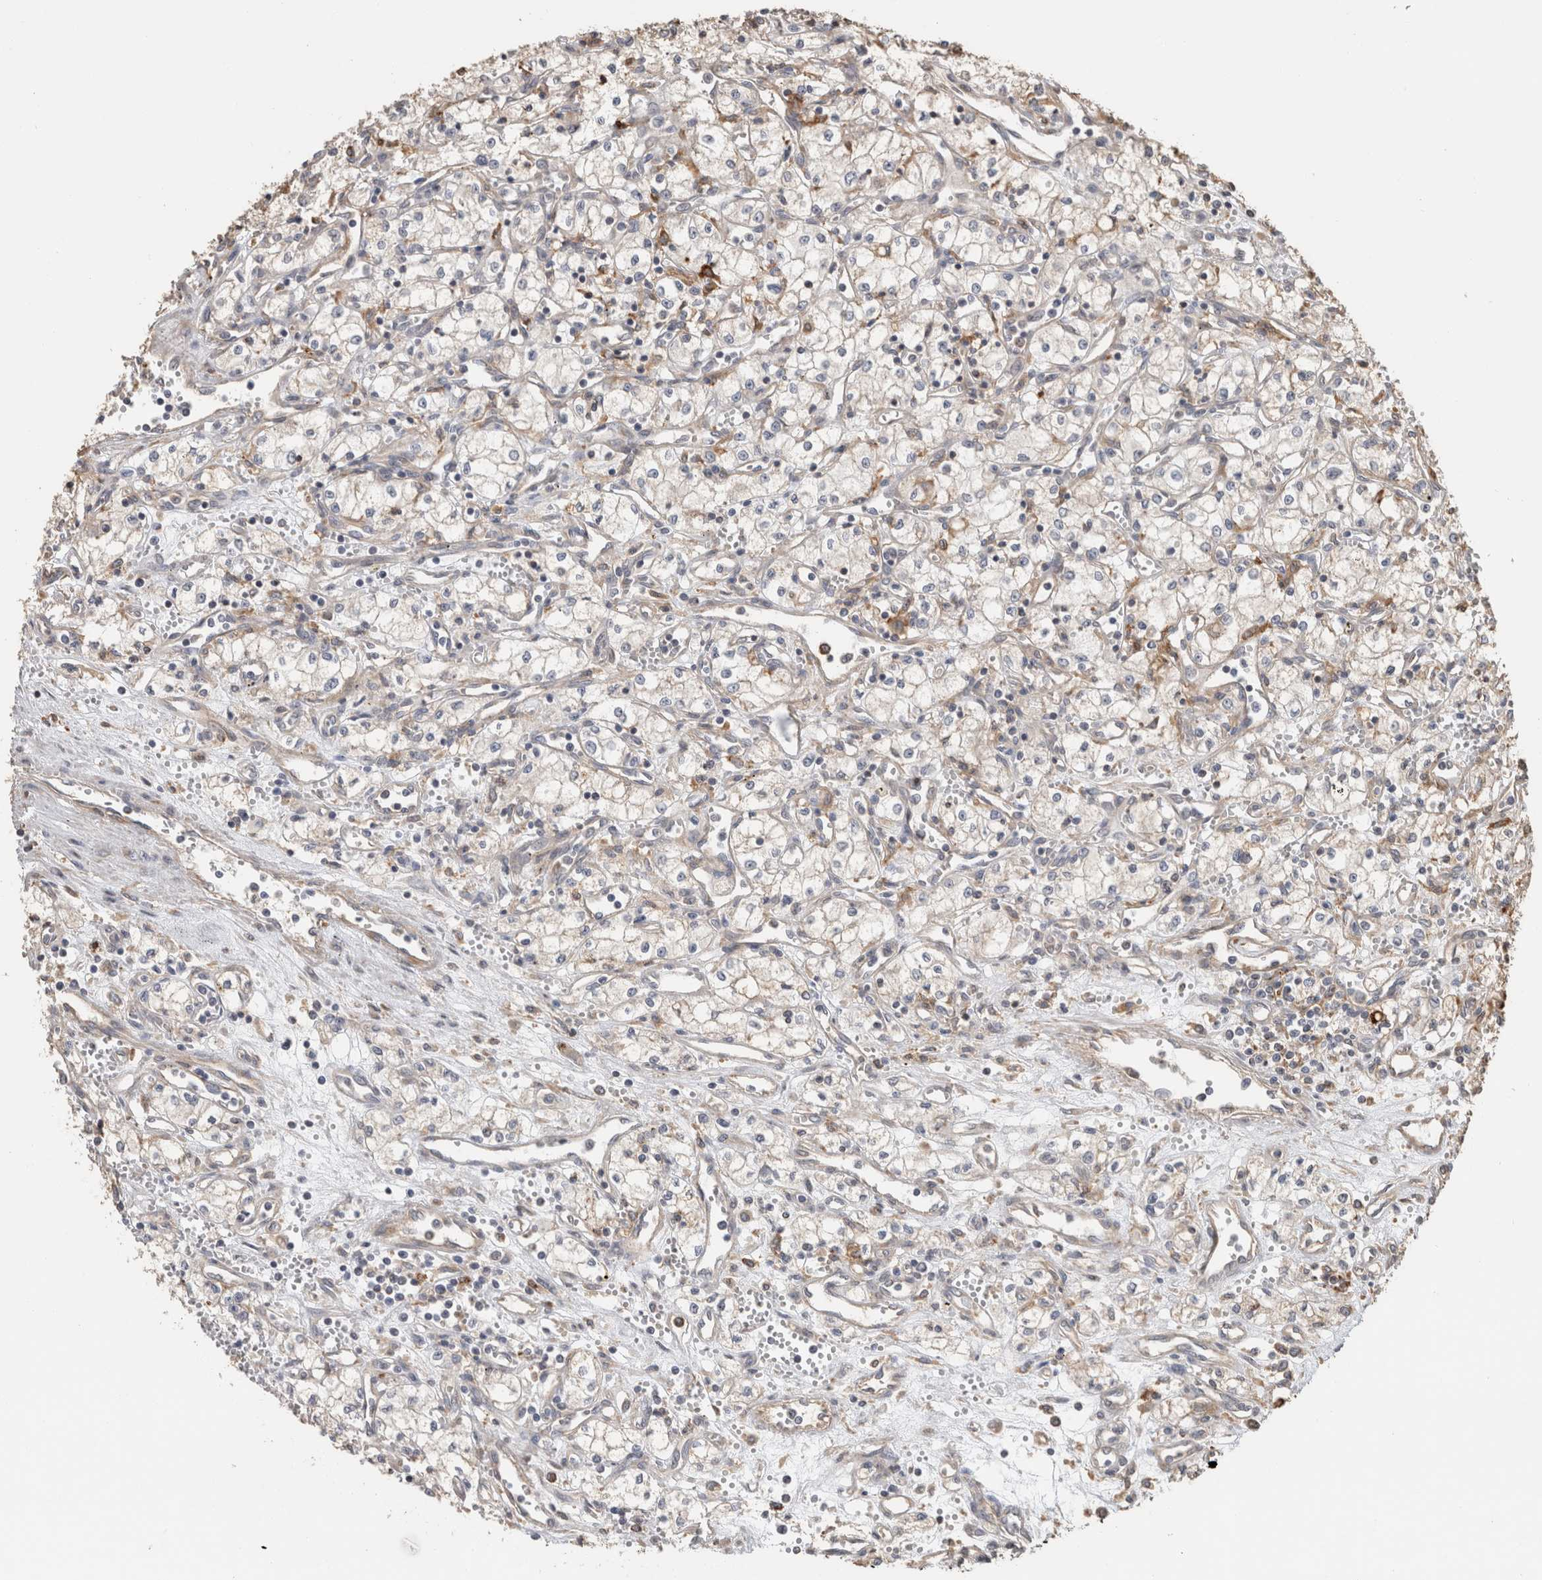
{"staining": {"intensity": "weak", "quantity": "25%-75%", "location": "cytoplasmic/membranous"}, "tissue": "renal cancer", "cell_type": "Tumor cells", "image_type": "cancer", "snomed": [{"axis": "morphology", "description": "Adenocarcinoma, NOS"}, {"axis": "topography", "description": "Kidney"}], "caption": "This photomicrograph demonstrates renal cancer (adenocarcinoma) stained with IHC to label a protein in brown. The cytoplasmic/membranous of tumor cells show weak positivity for the protein. Nuclei are counter-stained blue.", "gene": "CLIP1", "patient": {"sex": "male", "age": 59}}